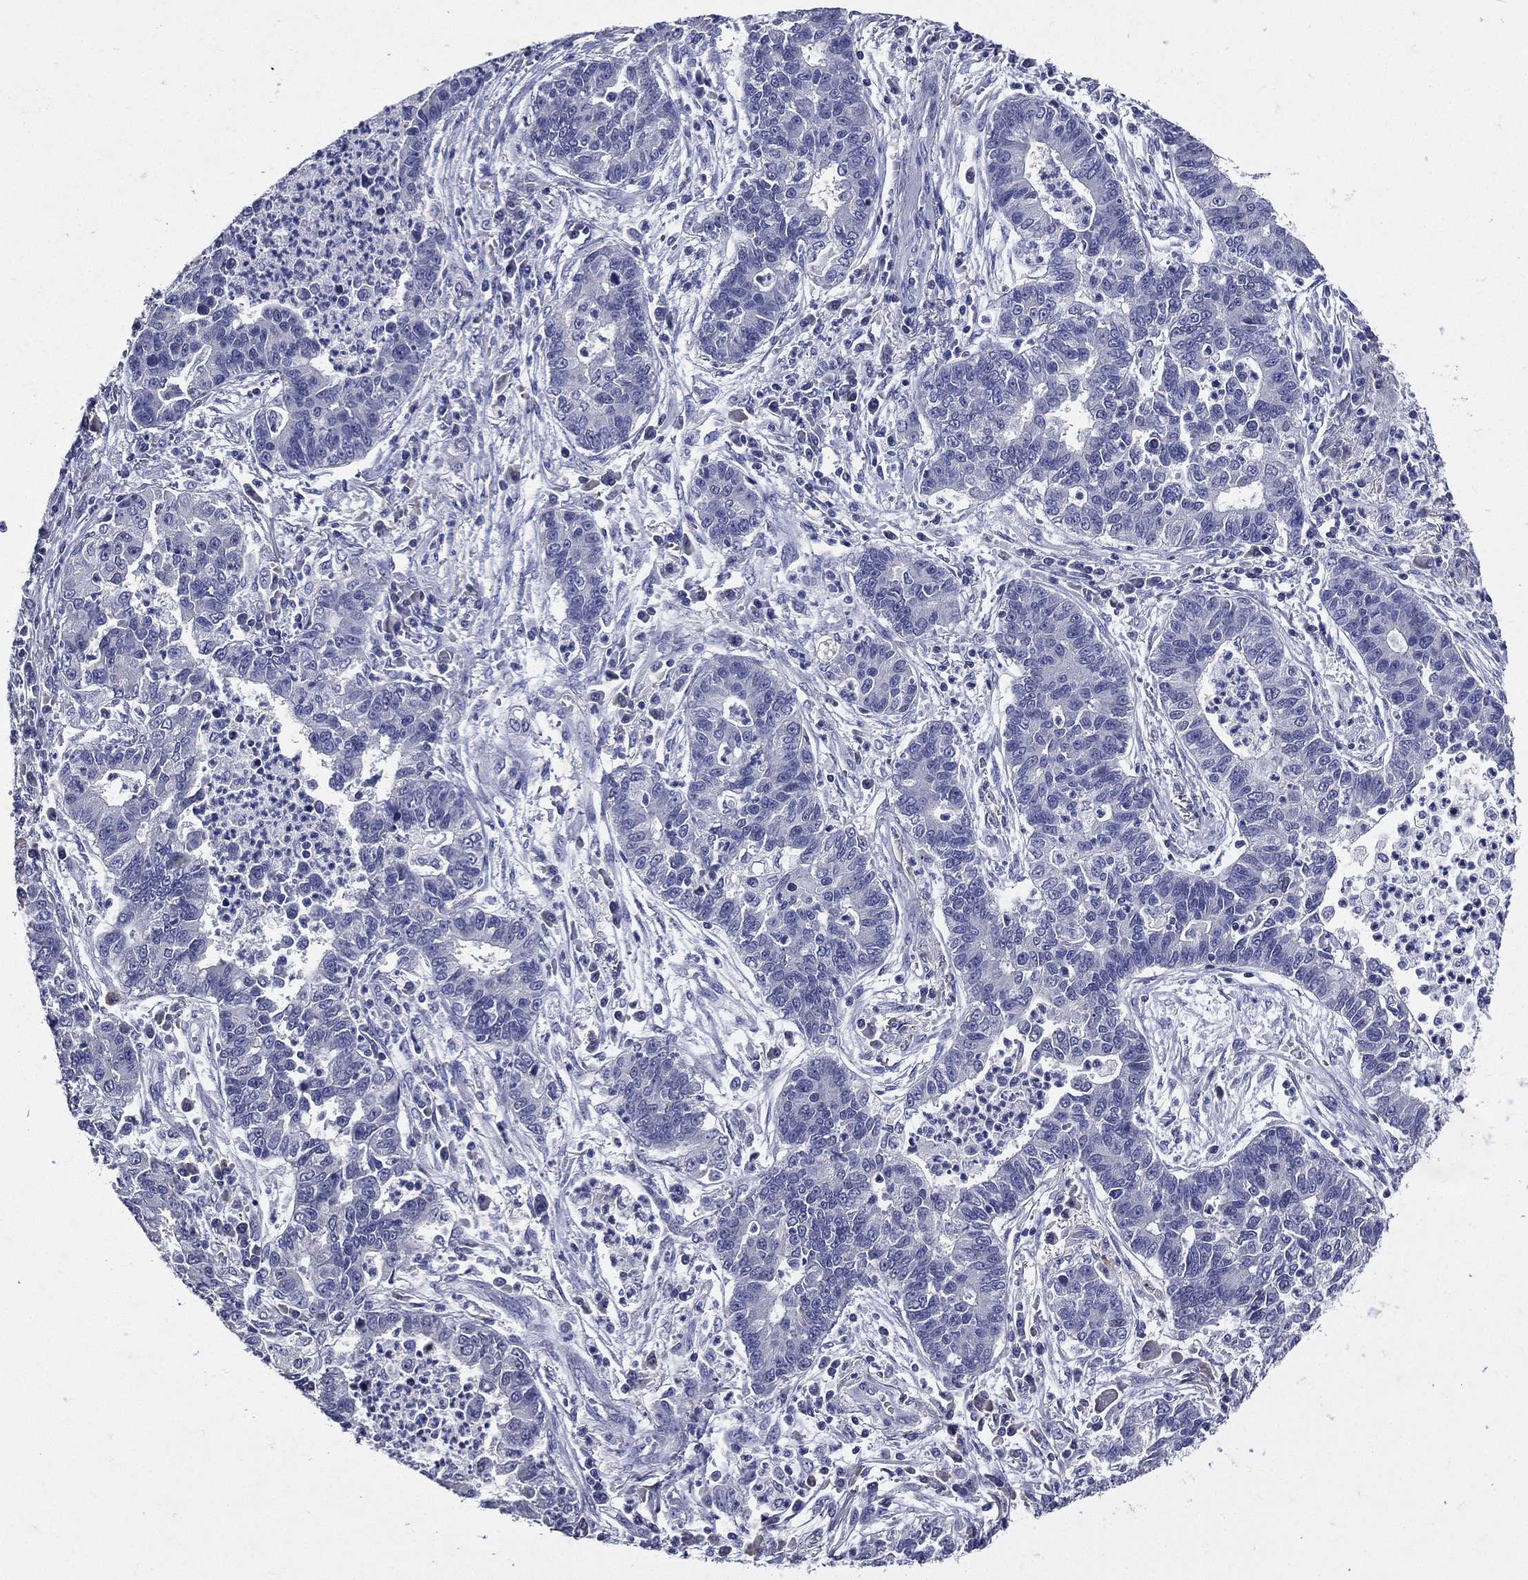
{"staining": {"intensity": "negative", "quantity": "none", "location": "none"}, "tissue": "lung cancer", "cell_type": "Tumor cells", "image_type": "cancer", "snomed": [{"axis": "morphology", "description": "Adenocarcinoma, NOS"}, {"axis": "topography", "description": "Lung"}], "caption": "Lung cancer stained for a protein using IHC exhibits no staining tumor cells.", "gene": "TGM1", "patient": {"sex": "female", "age": 57}}